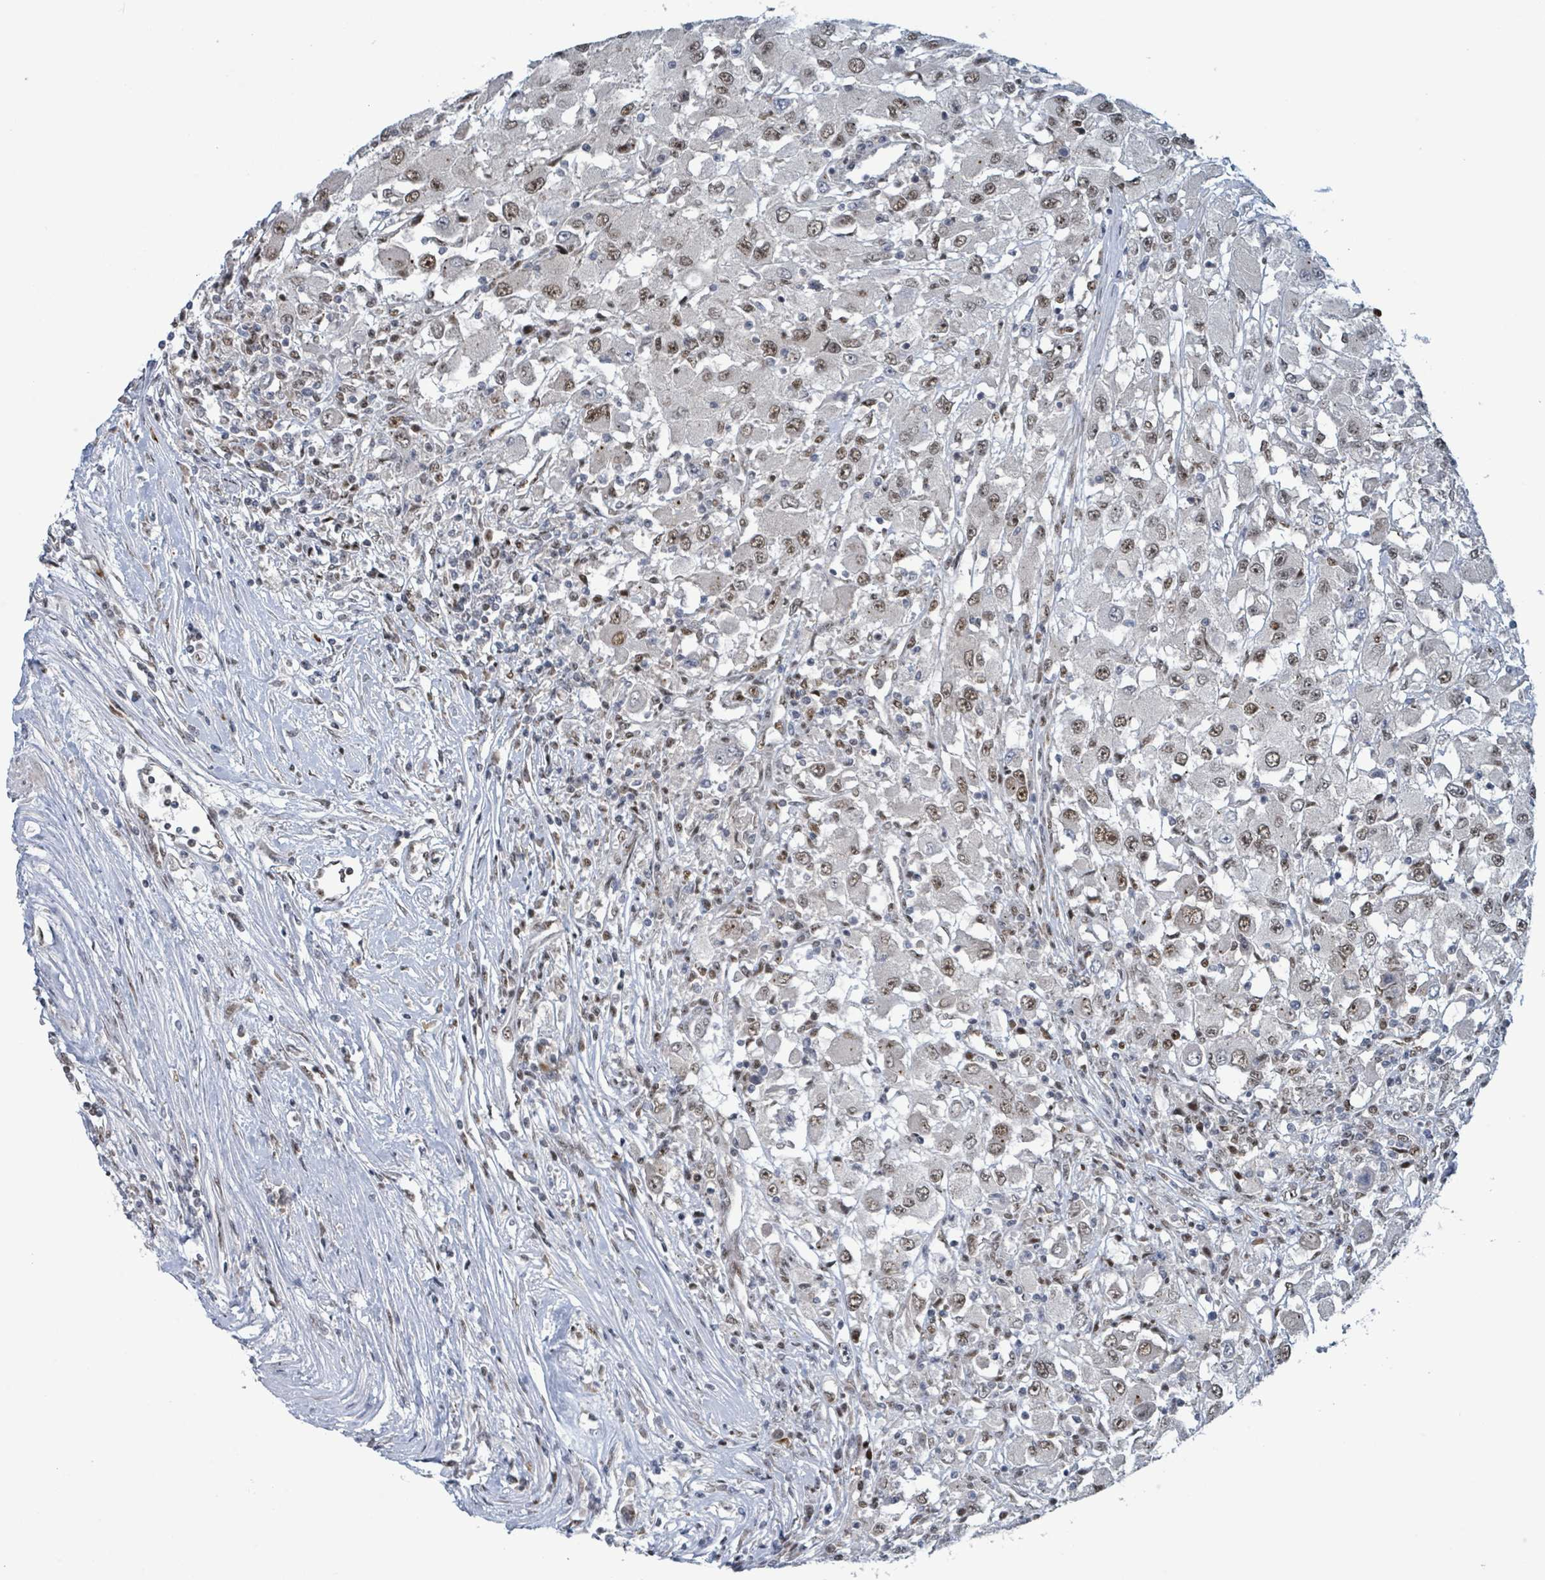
{"staining": {"intensity": "moderate", "quantity": "25%-75%", "location": "nuclear"}, "tissue": "renal cancer", "cell_type": "Tumor cells", "image_type": "cancer", "snomed": [{"axis": "morphology", "description": "Adenocarcinoma, NOS"}, {"axis": "topography", "description": "Kidney"}], "caption": "Immunohistochemical staining of renal adenocarcinoma demonstrates moderate nuclear protein expression in about 25%-75% of tumor cells.", "gene": "KLF3", "patient": {"sex": "female", "age": 67}}